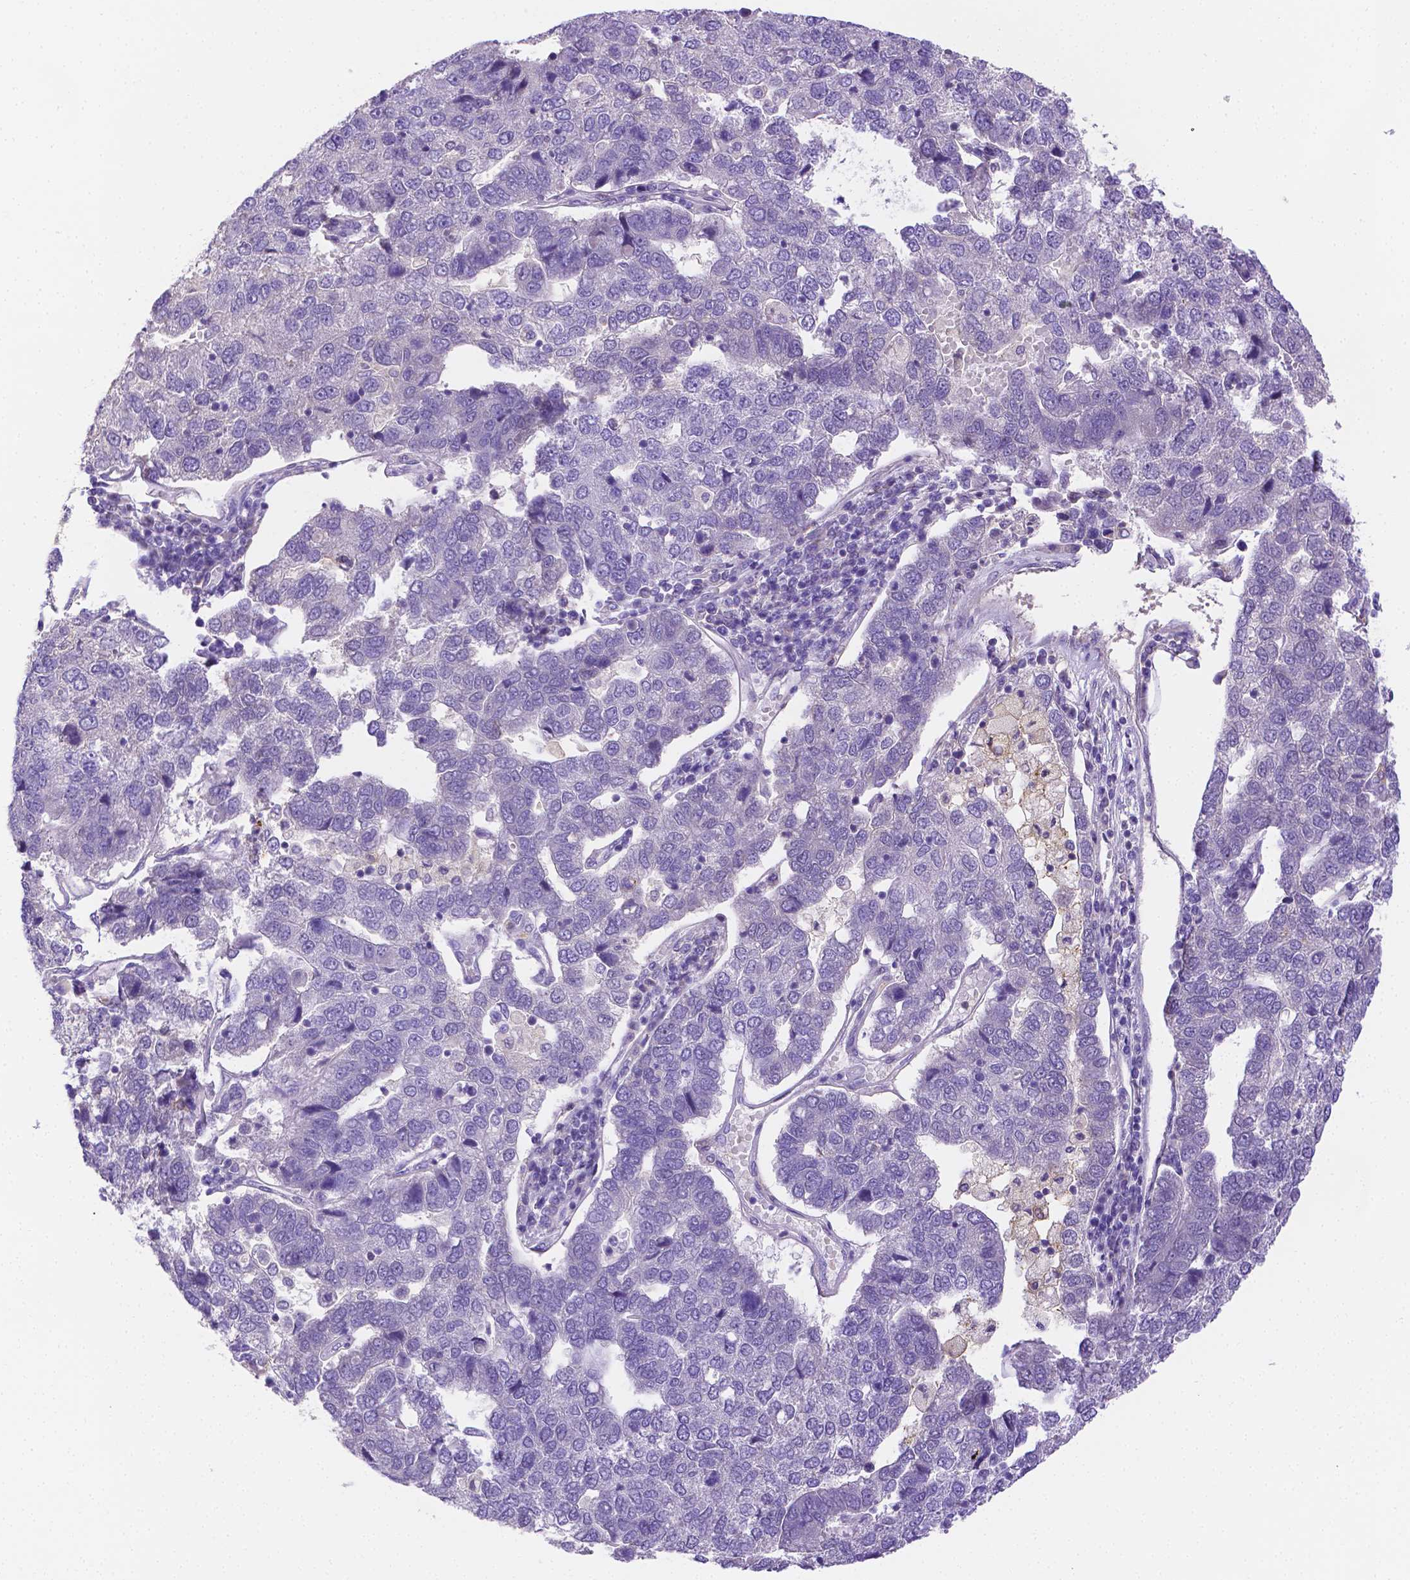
{"staining": {"intensity": "negative", "quantity": "none", "location": "none"}, "tissue": "pancreatic cancer", "cell_type": "Tumor cells", "image_type": "cancer", "snomed": [{"axis": "morphology", "description": "Adenocarcinoma, NOS"}, {"axis": "topography", "description": "Pancreas"}], "caption": "Tumor cells show no significant staining in pancreatic adenocarcinoma.", "gene": "NXPH2", "patient": {"sex": "female", "age": 61}}